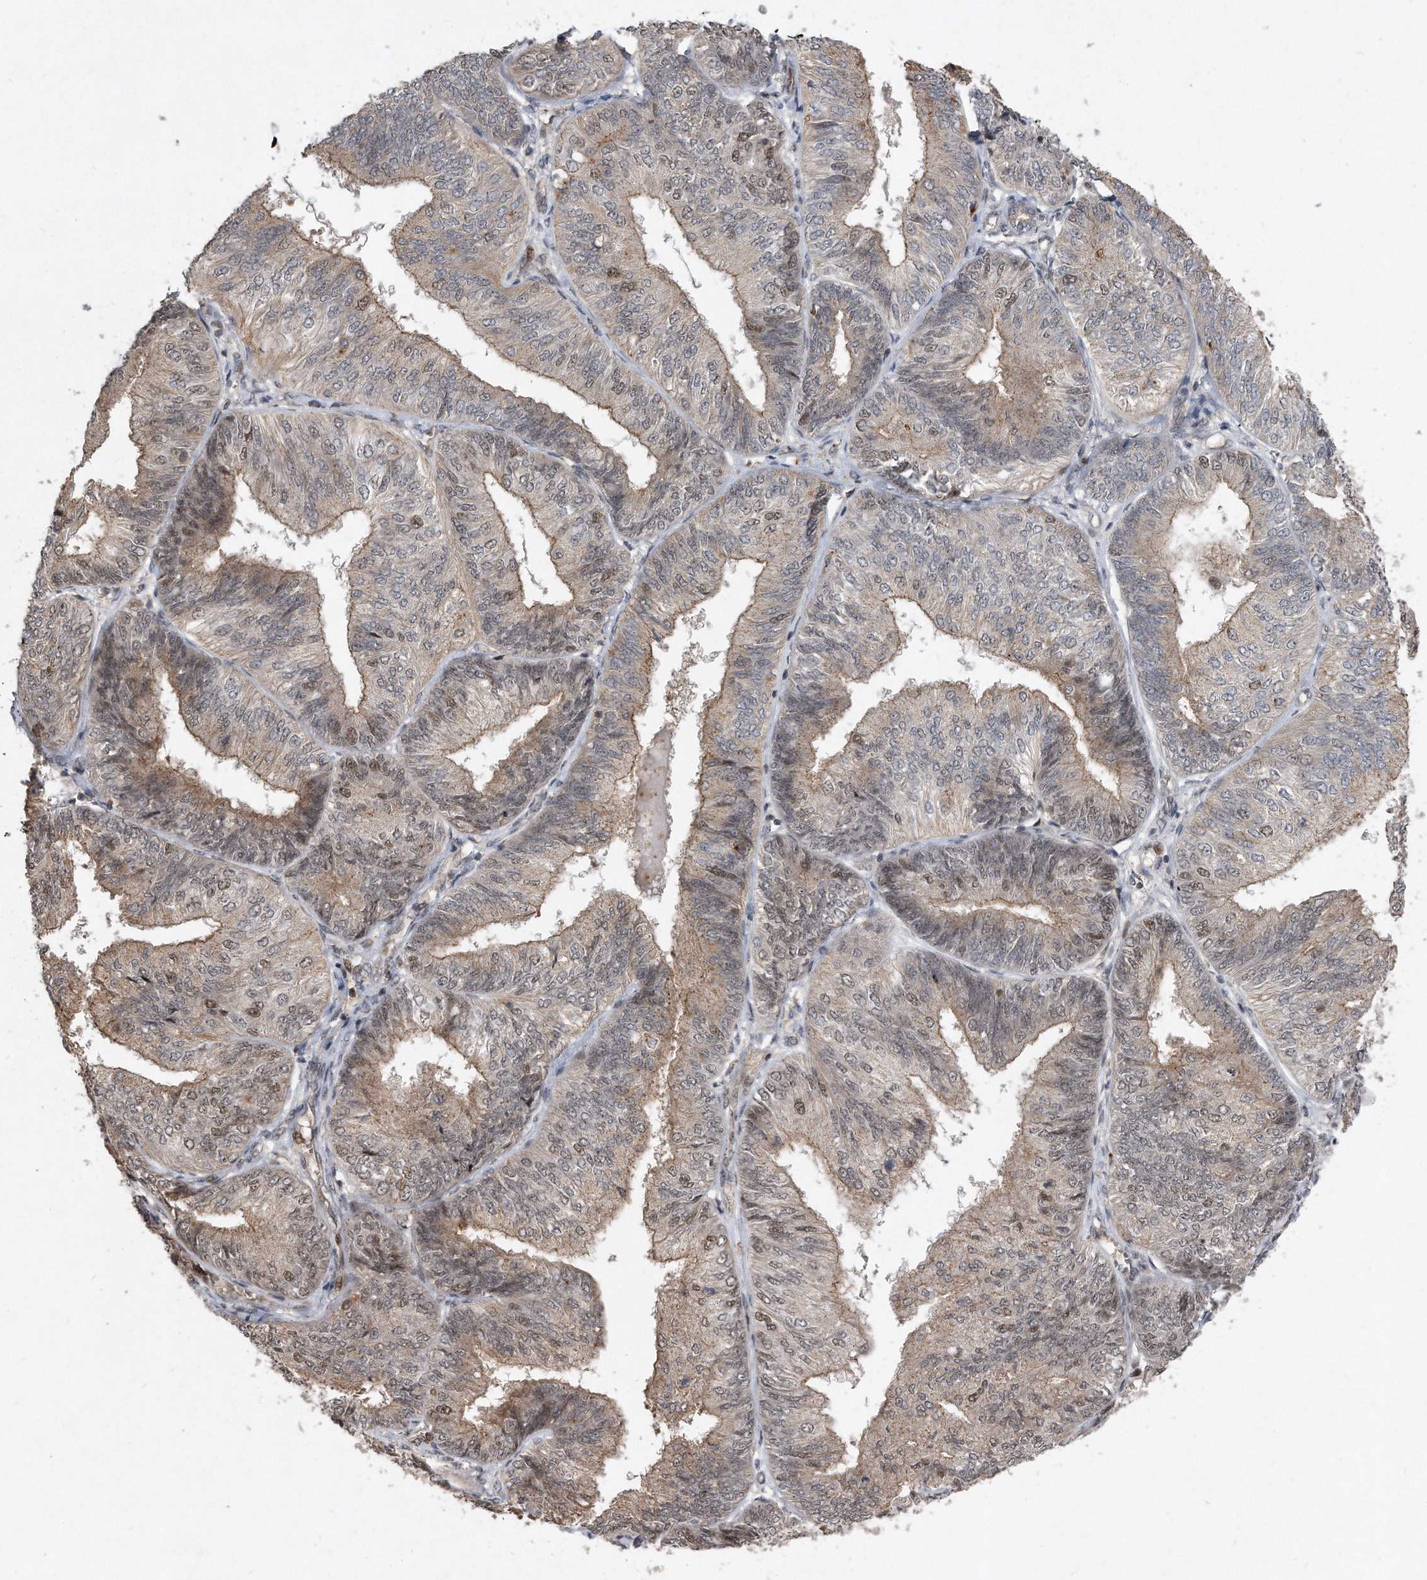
{"staining": {"intensity": "weak", "quantity": "25%-75%", "location": "cytoplasmic/membranous,nuclear"}, "tissue": "endometrial cancer", "cell_type": "Tumor cells", "image_type": "cancer", "snomed": [{"axis": "morphology", "description": "Adenocarcinoma, NOS"}, {"axis": "topography", "description": "Endometrium"}], "caption": "Protein staining by IHC exhibits weak cytoplasmic/membranous and nuclear staining in about 25%-75% of tumor cells in endometrial adenocarcinoma.", "gene": "PGBD2", "patient": {"sex": "female", "age": 58}}